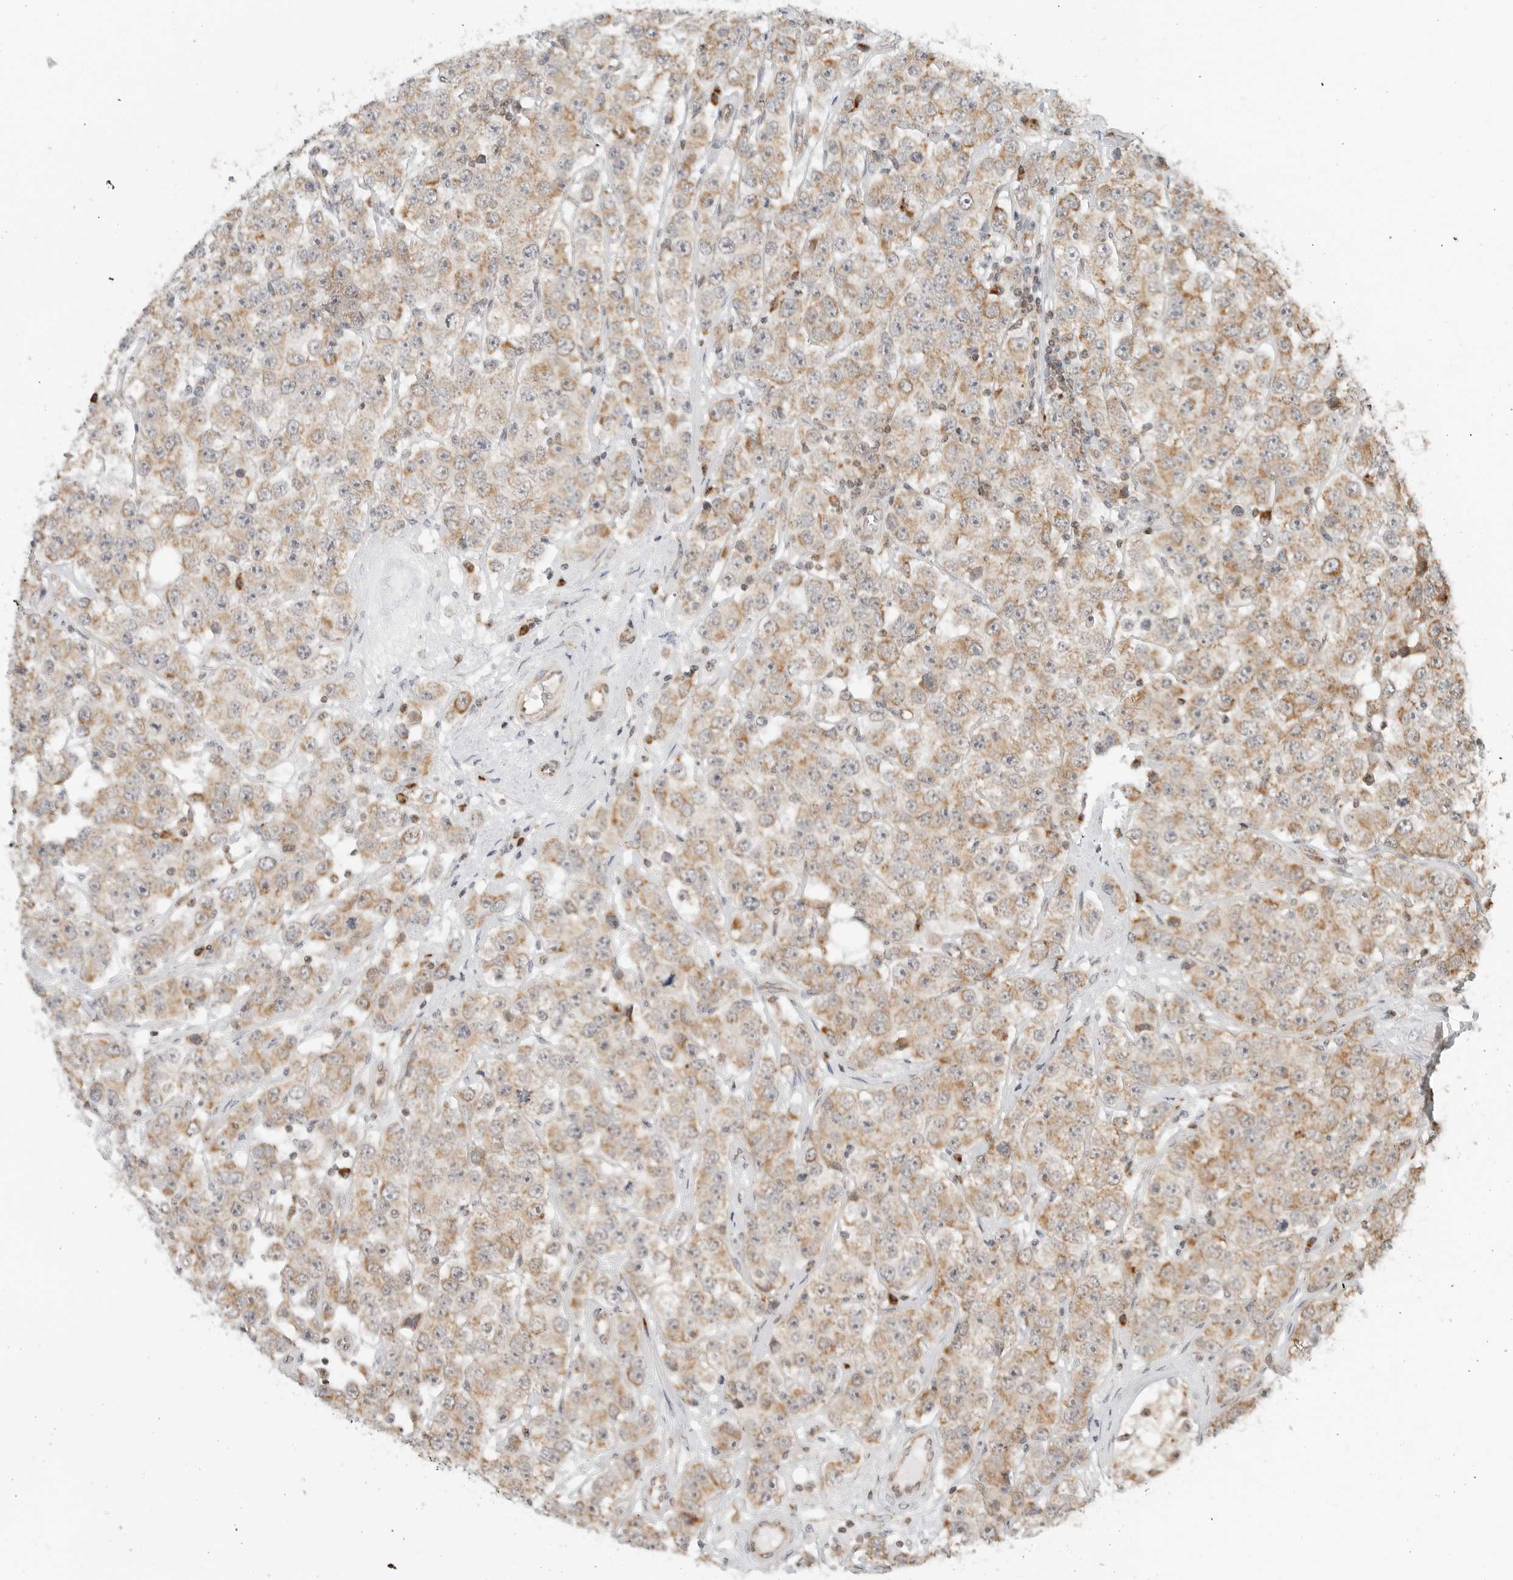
{"staining": {"intensity": "moderate", "quantity": ">75%", "location": "cytoplasmic/membranous"}, "tissue": "testis cancer", "cell_type": "Tumor cells", "image_type": "cancer", "snomed": [{"axis": "morphology", "description": "Seminoma, NOS"}, {"axis": "topography", "description": "Testis"}], "caption": "High-magnification brightfield microscopy of testis seminoma stained with DAB (3,3'-diaminobenzidine) (brown) and counterstained with hematoxylin (blue). tumor cells exhibit moderate cytoplasmic/membranous expression is seen in approximately>75% of cells.", "gene": "POLR3GL", "patient": {"sex": "male", "age": 28}}